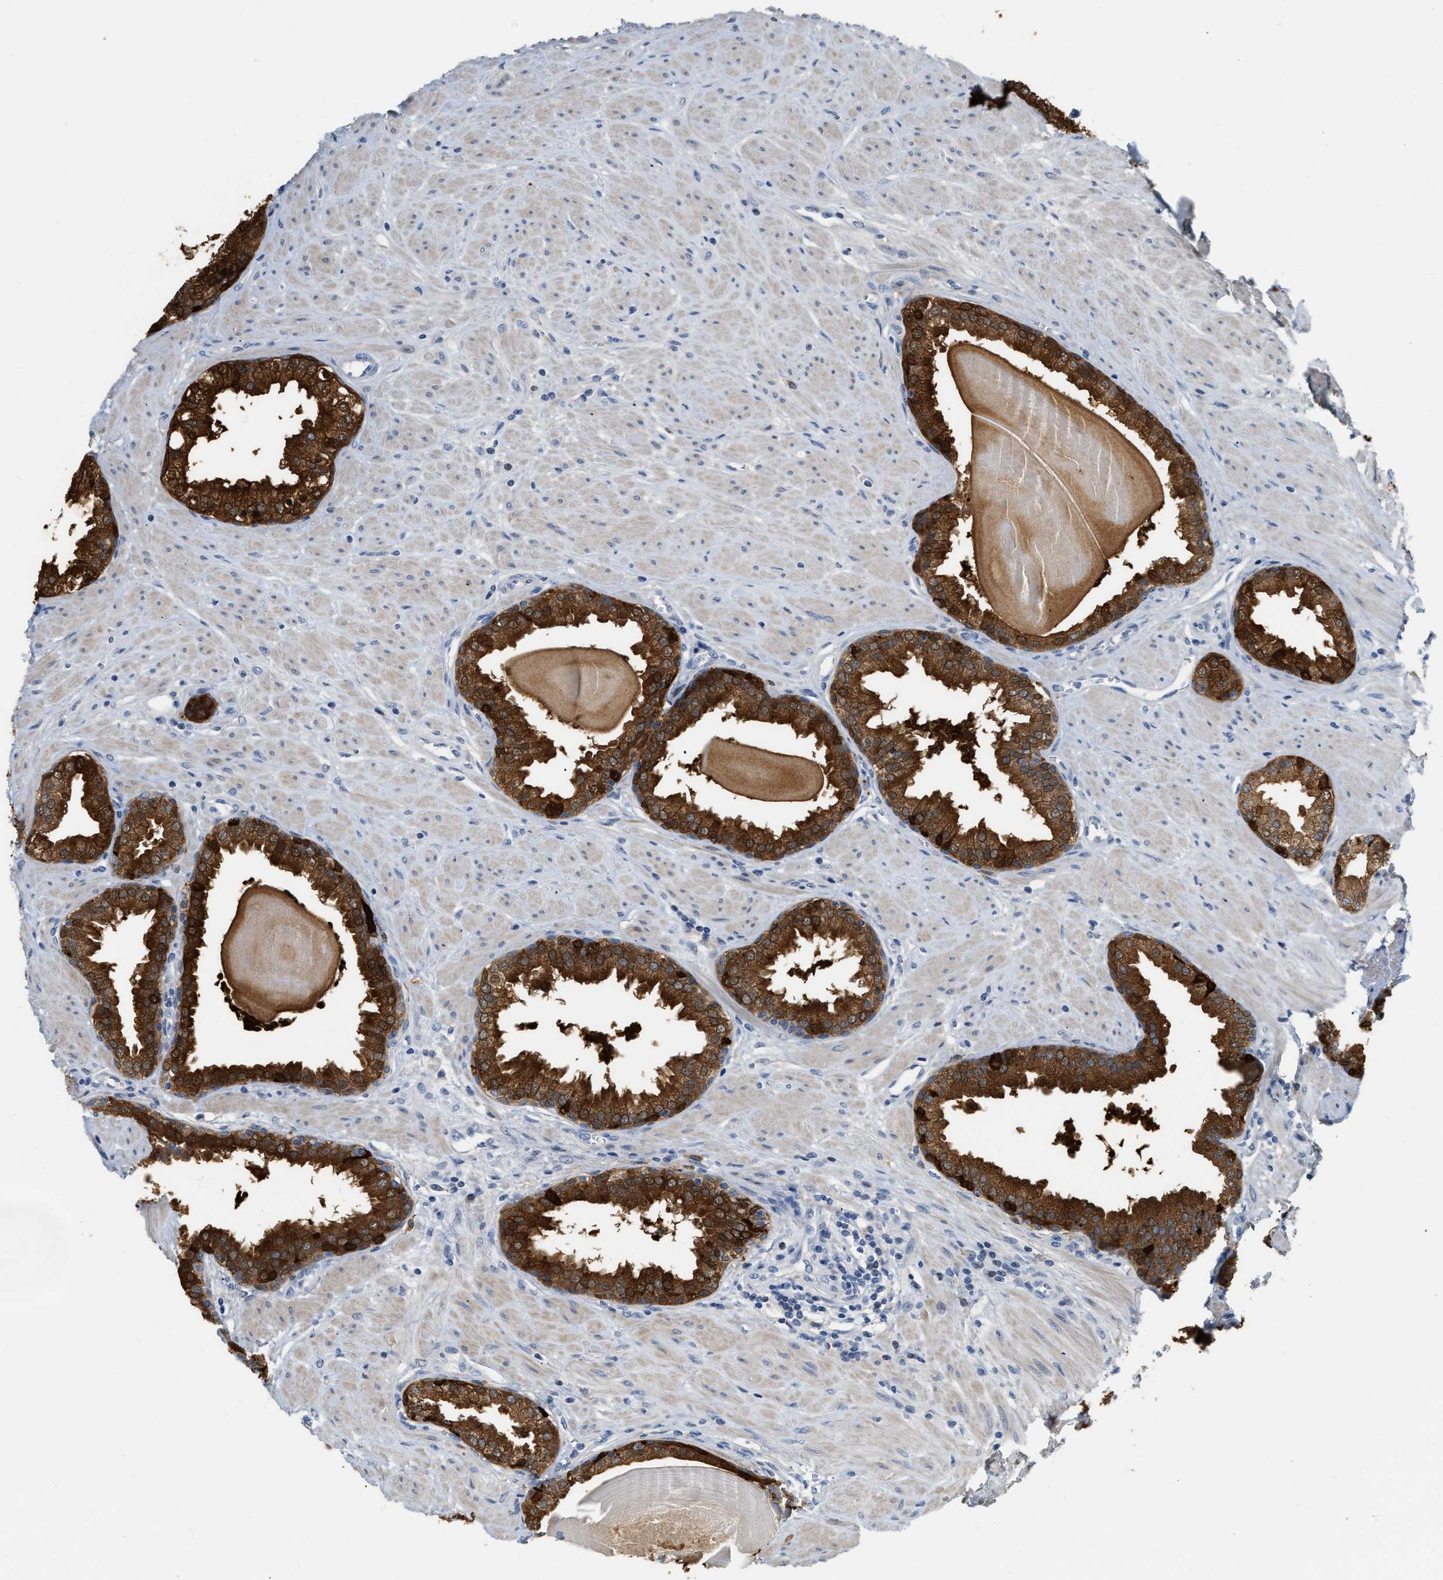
{"staining": {"intensity": "strong", "quantity": ">75%", "location": "cytoplasmic/membranous"}, "tissue": "prostate", "cell_type": "Glandular cells", "image_type": "normal", "snomed": [{"axis": "morphology", "description": "Normal tissue, NOS"}, {"axis": "topography", "description": "Prostate"}], "caption": "This image demonstrates immunohistochemistry (IHC) staining of unremarkable prostate, with high strong cytoplasmic/membranous staining in about >75% of glandular cells.", "gene": "CRYM", "patient": {"sex": "male", "age": 51}}